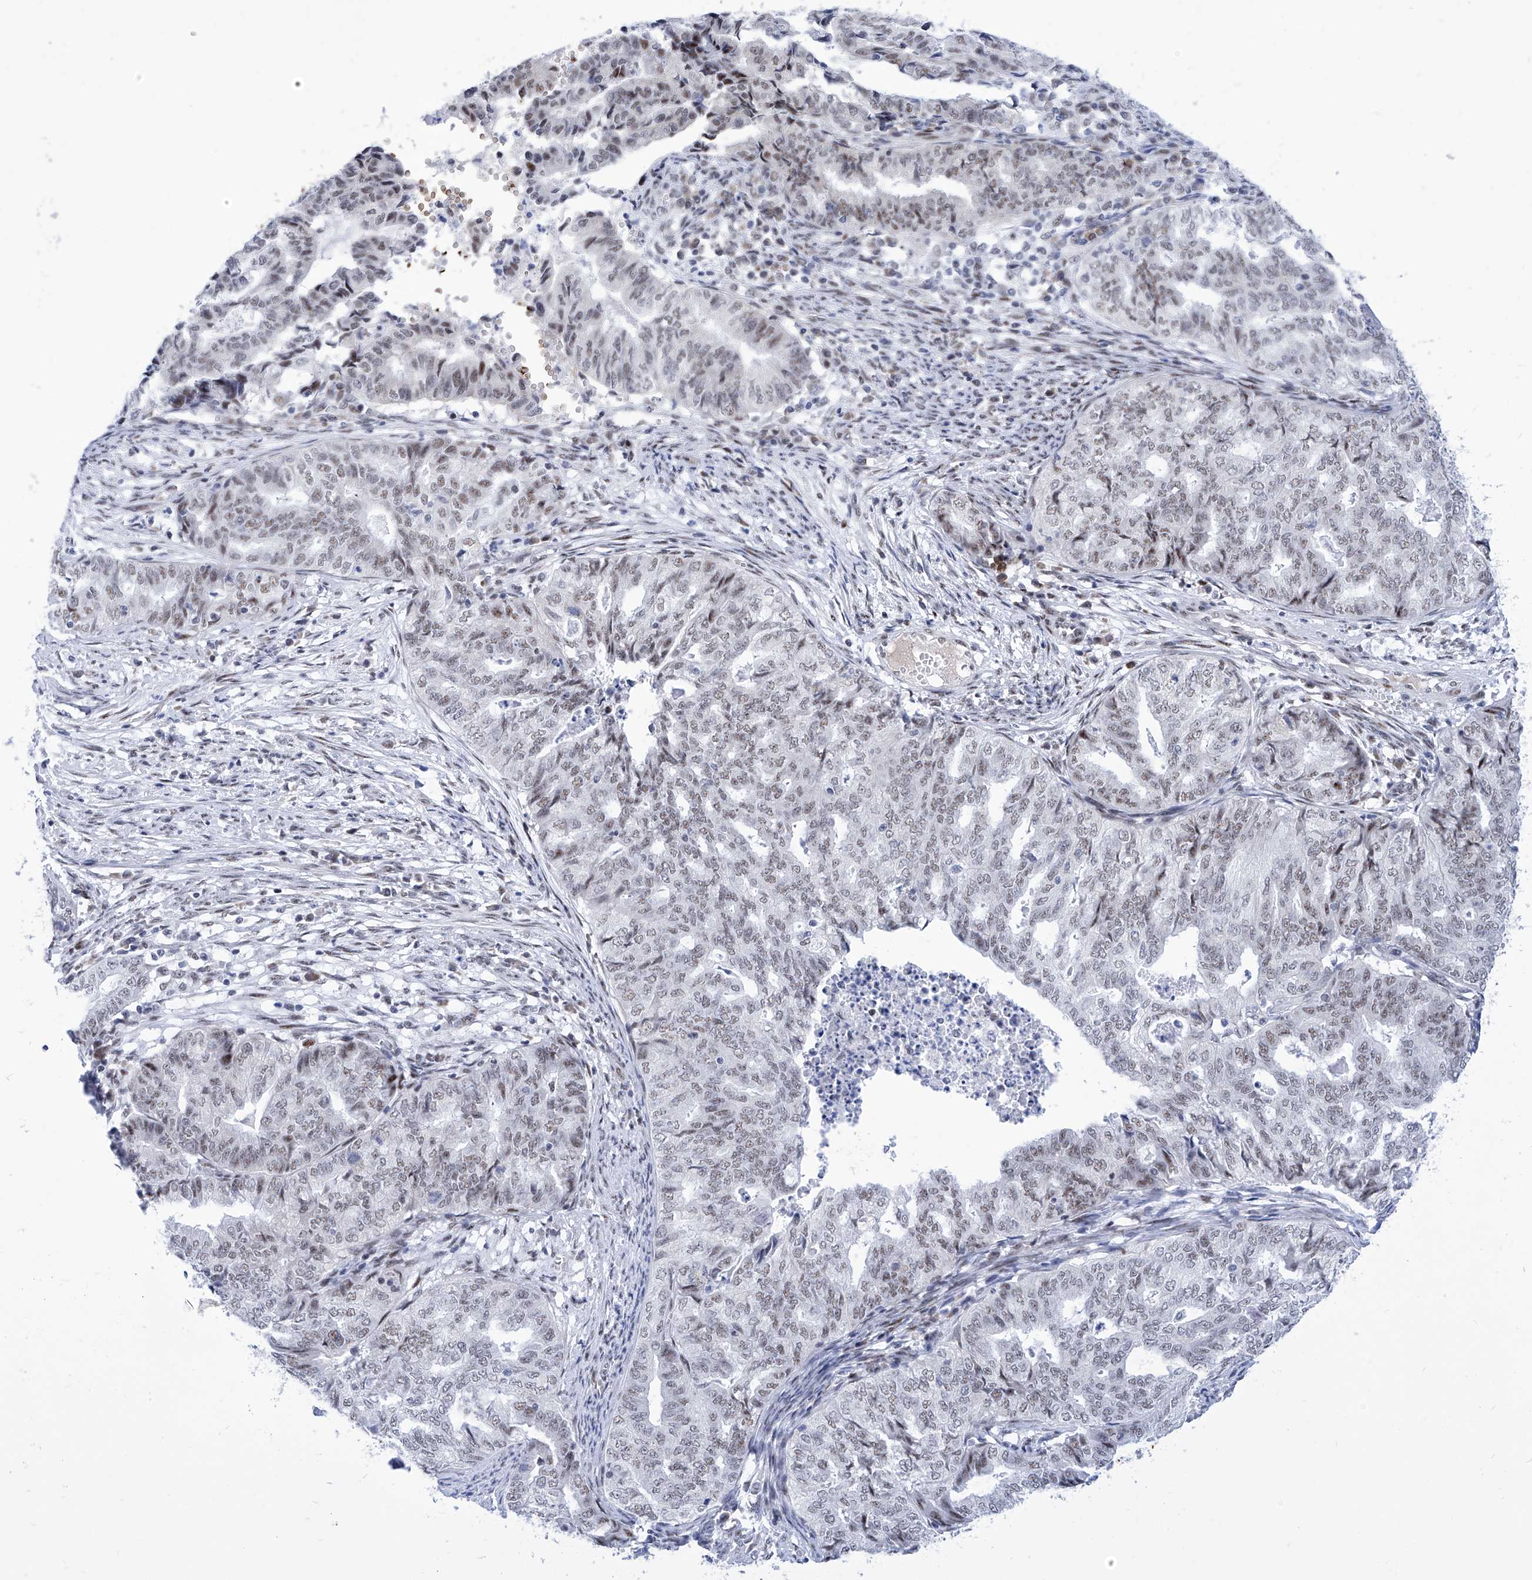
{"staining": {"intensity": "weak", "quantity": "25%-75%", "location": "nuclear"}, "tissue": "endometrial cancer", "cell_type": "Tumor cells", "image_type": "cancer", "snomed": [{"axis": "morphology", "description": "Adenocarcinoma, NOS"}, {"axis": "topography", "description": "Endometrium"}], "caption": "Immunohistochemical staining of adenocarcinoma (endometrial) exhibits low levels of weak nuclear staining in about 25%-75% of tumor cells.", "gene": "SART1", "patient": {"sex": "female", "age": 79}}